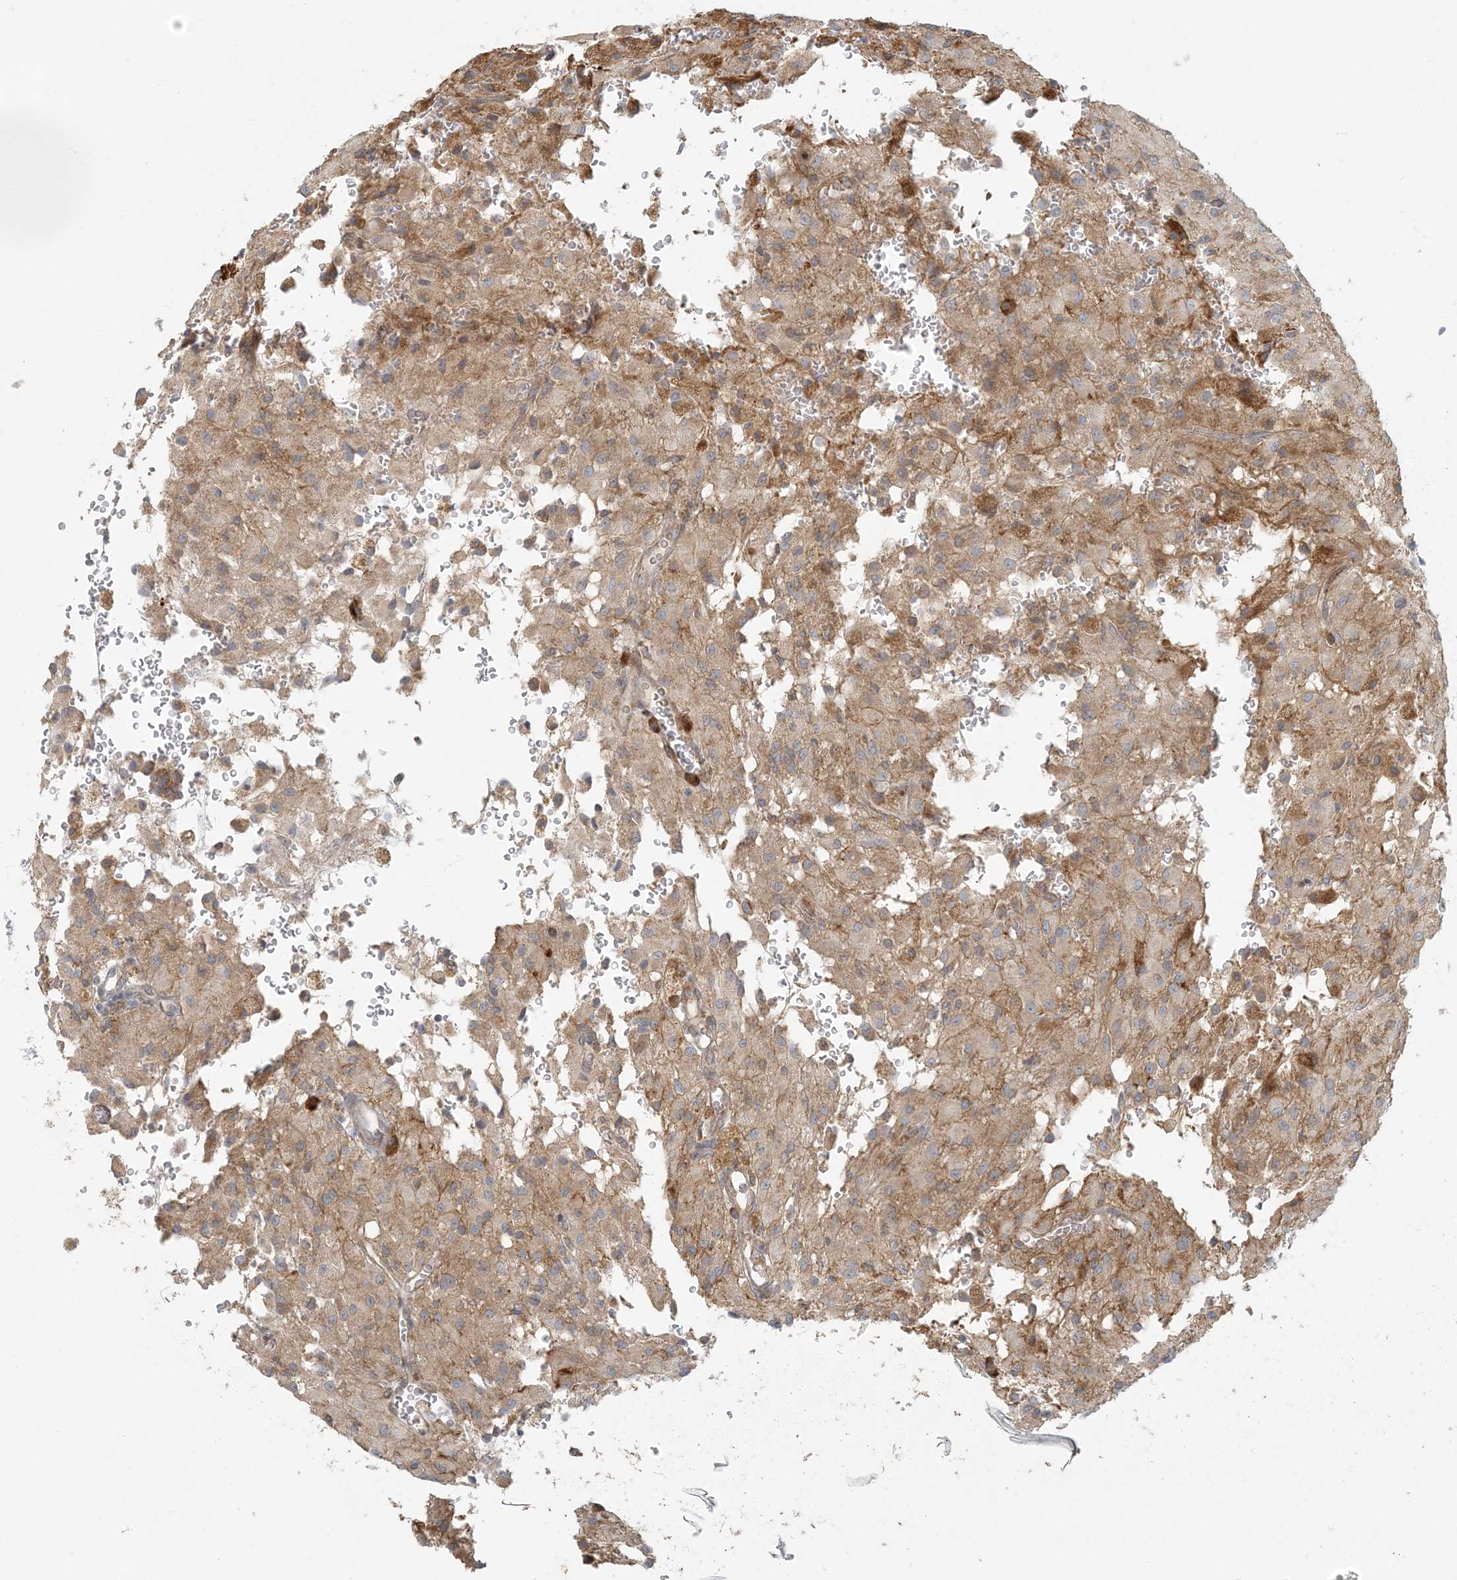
{"staining": {"intensity": "weak", "quantity": ">75%", "location": "cytoplasmic/membranous"}, "tissue": "glioma", "cell_type": "Tumor cells", "image_type": "cancer", "snomed": [{"axis": "morphology", "description": "Glioma, malignant, High grade"}, {"axis": "topography", "description": "Brain"}], "caption": "IHC (DAB (3,3'-diaminobenzidine)) staining of human malignant high-grade glioma reveals weak cytoplasmic/membranous protein positivity in approximately >75% of tumor cells.", "gene": "HACL1", "patient": {"sex": "female", "age": 59}}